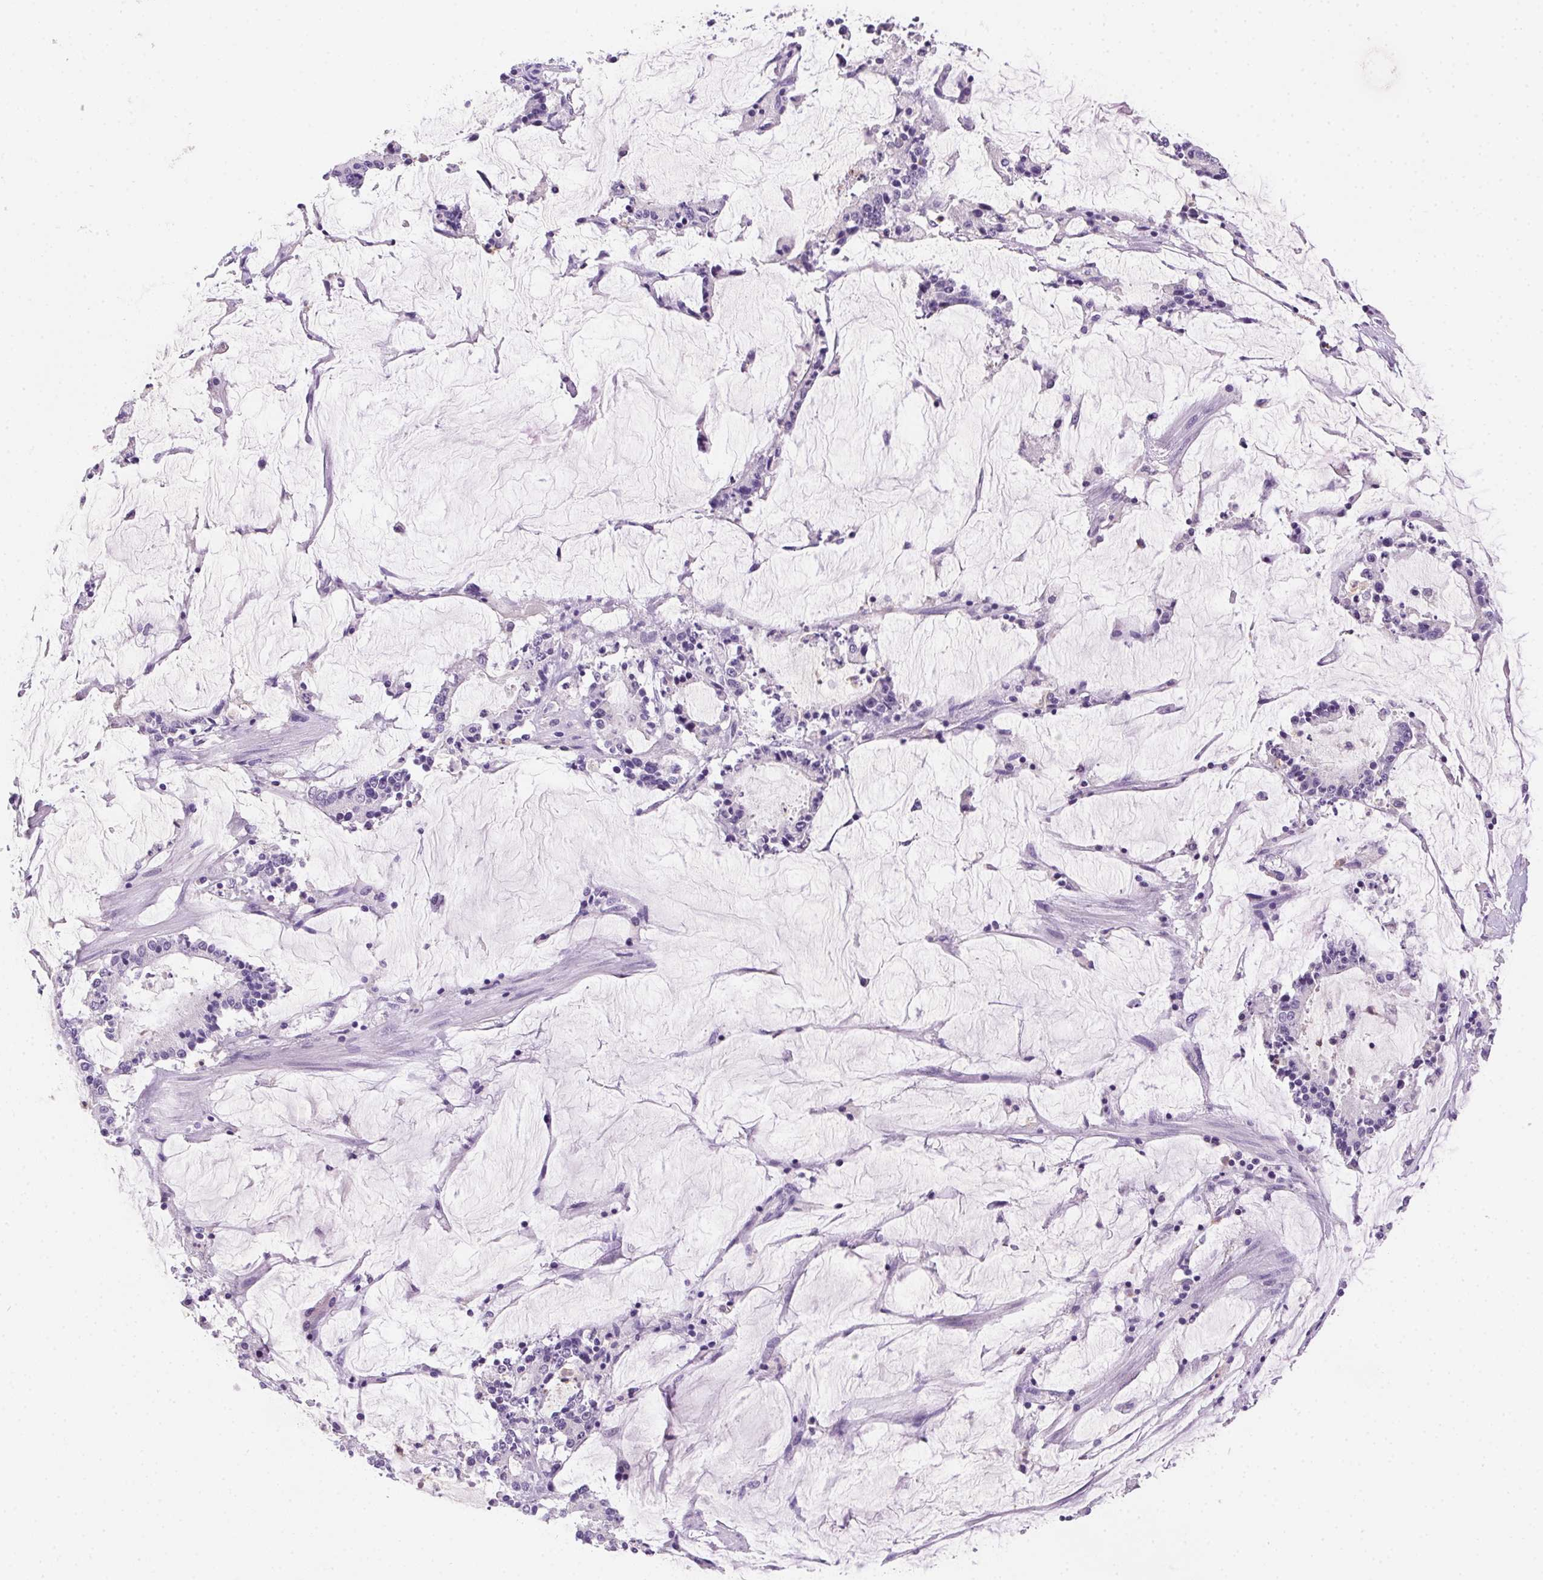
{"staining": {"intensity": "negative", "quantity": "none", "location": "none"}, "tissue": "stomach cancer", "cell_type": "Tumor cells", "image_type": "cancer", "snomed": [{"axis": "morphology", "description": "Adenocarcinoma, NOS"}, {"axis": "topography", "description": "Stomach, upper"}], "caption": "This is an immunohistochemistry photomicrograph of human stomach cancer (adenocarcinoma). There is no positivity in tumor cells.", "gene": "SSTR4", "patient": {"sex": "male", "age": 68}}